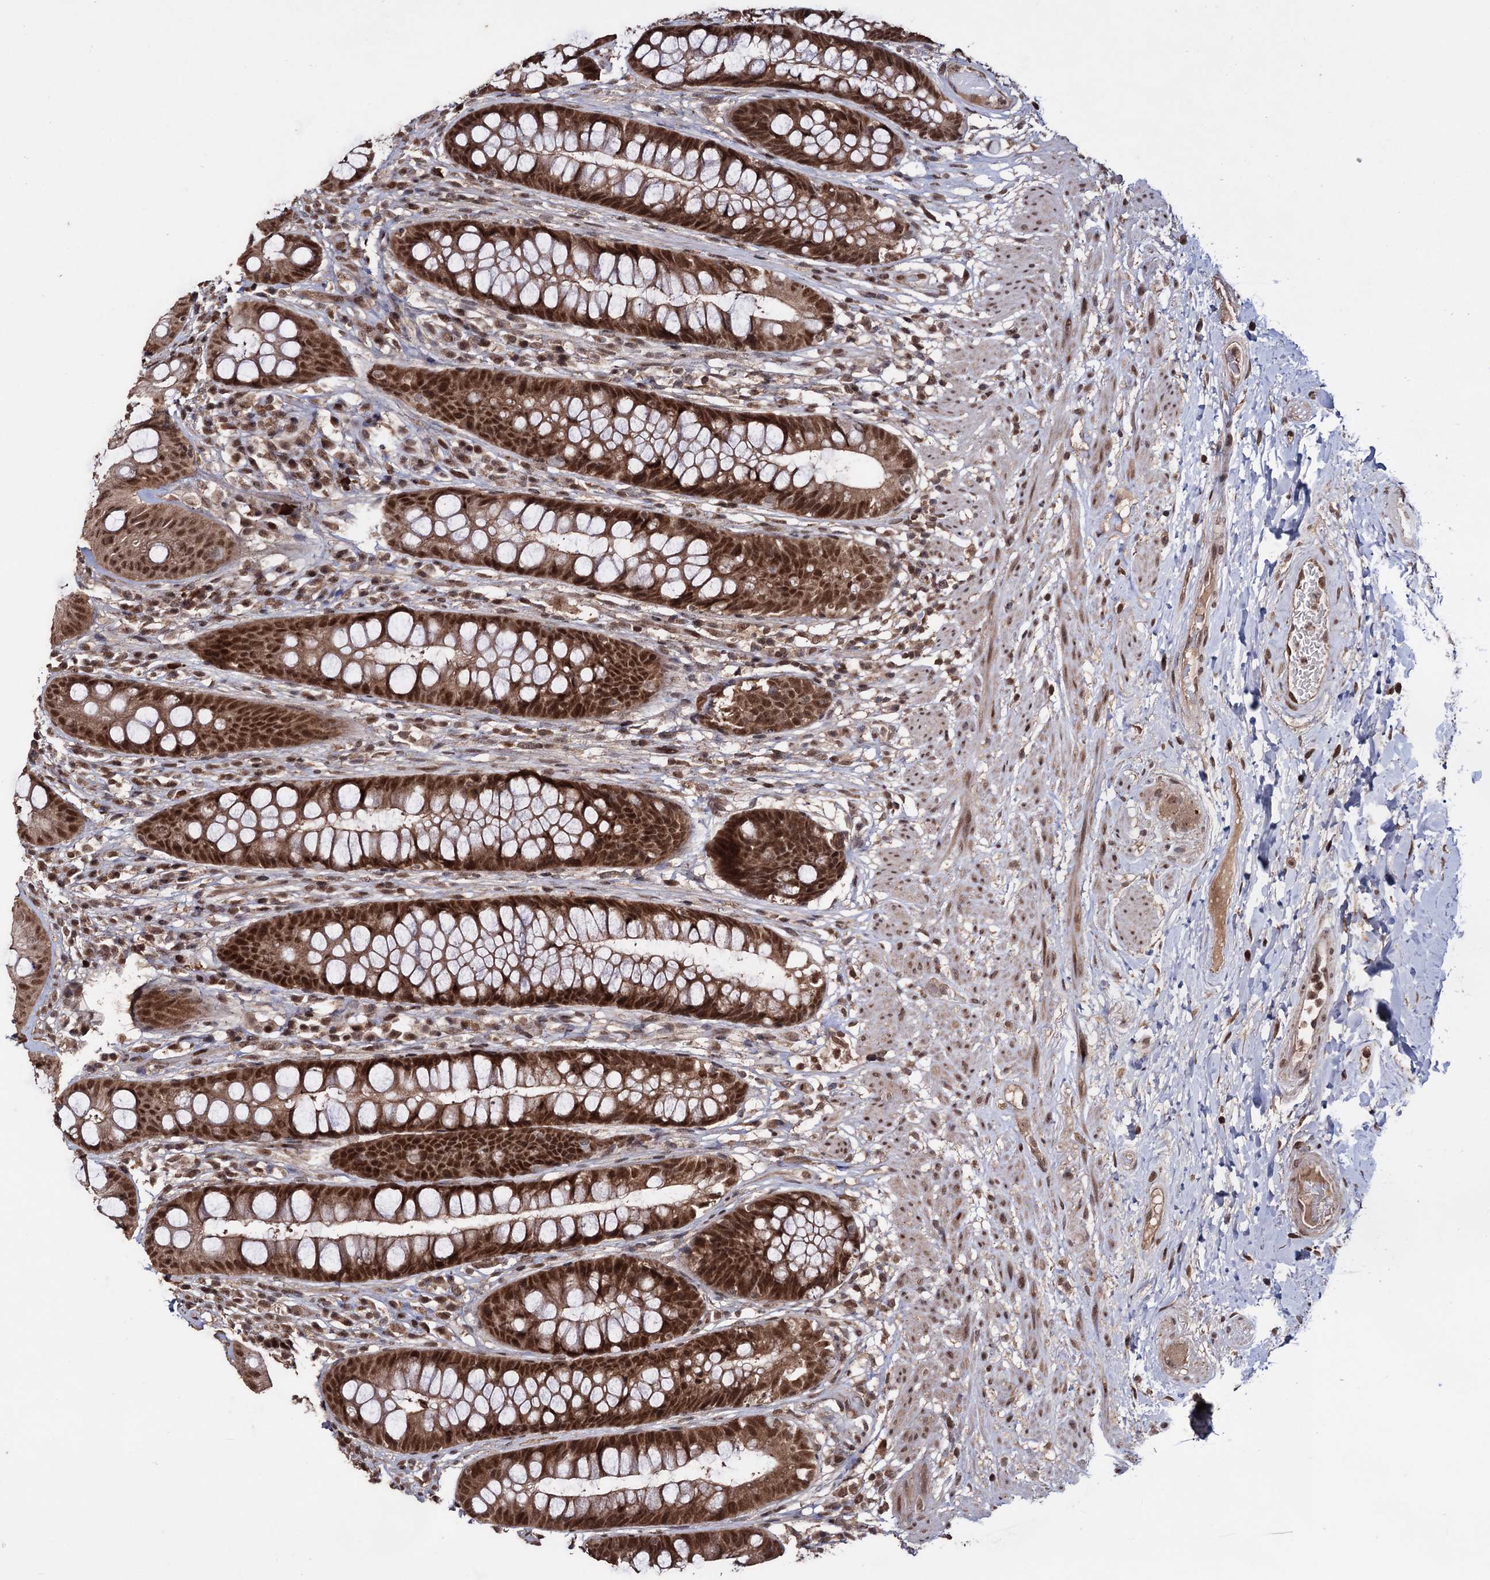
{"staining": {"intensity": "strong", "quantity": ">75%", "location": "cytoplasmic/membranous,nuclear"}, "tissue": "rectum", "cell_type": "Glandular cells", "image_type": "normal", "snomed": [{"axis": "morphology", "description": "Normal tissue, NOS"}, {"axis": "topography", "description": "Rectum"}], "caption": "This photomicrograph exhibits IHC staining of unremarkable human rectum, with high strong cytoplasmic/membranous,nuclear staining in approximately >75% of glandular cells.", "gene": "KLF5", "patient": {"sex": "male", "age": 74}}